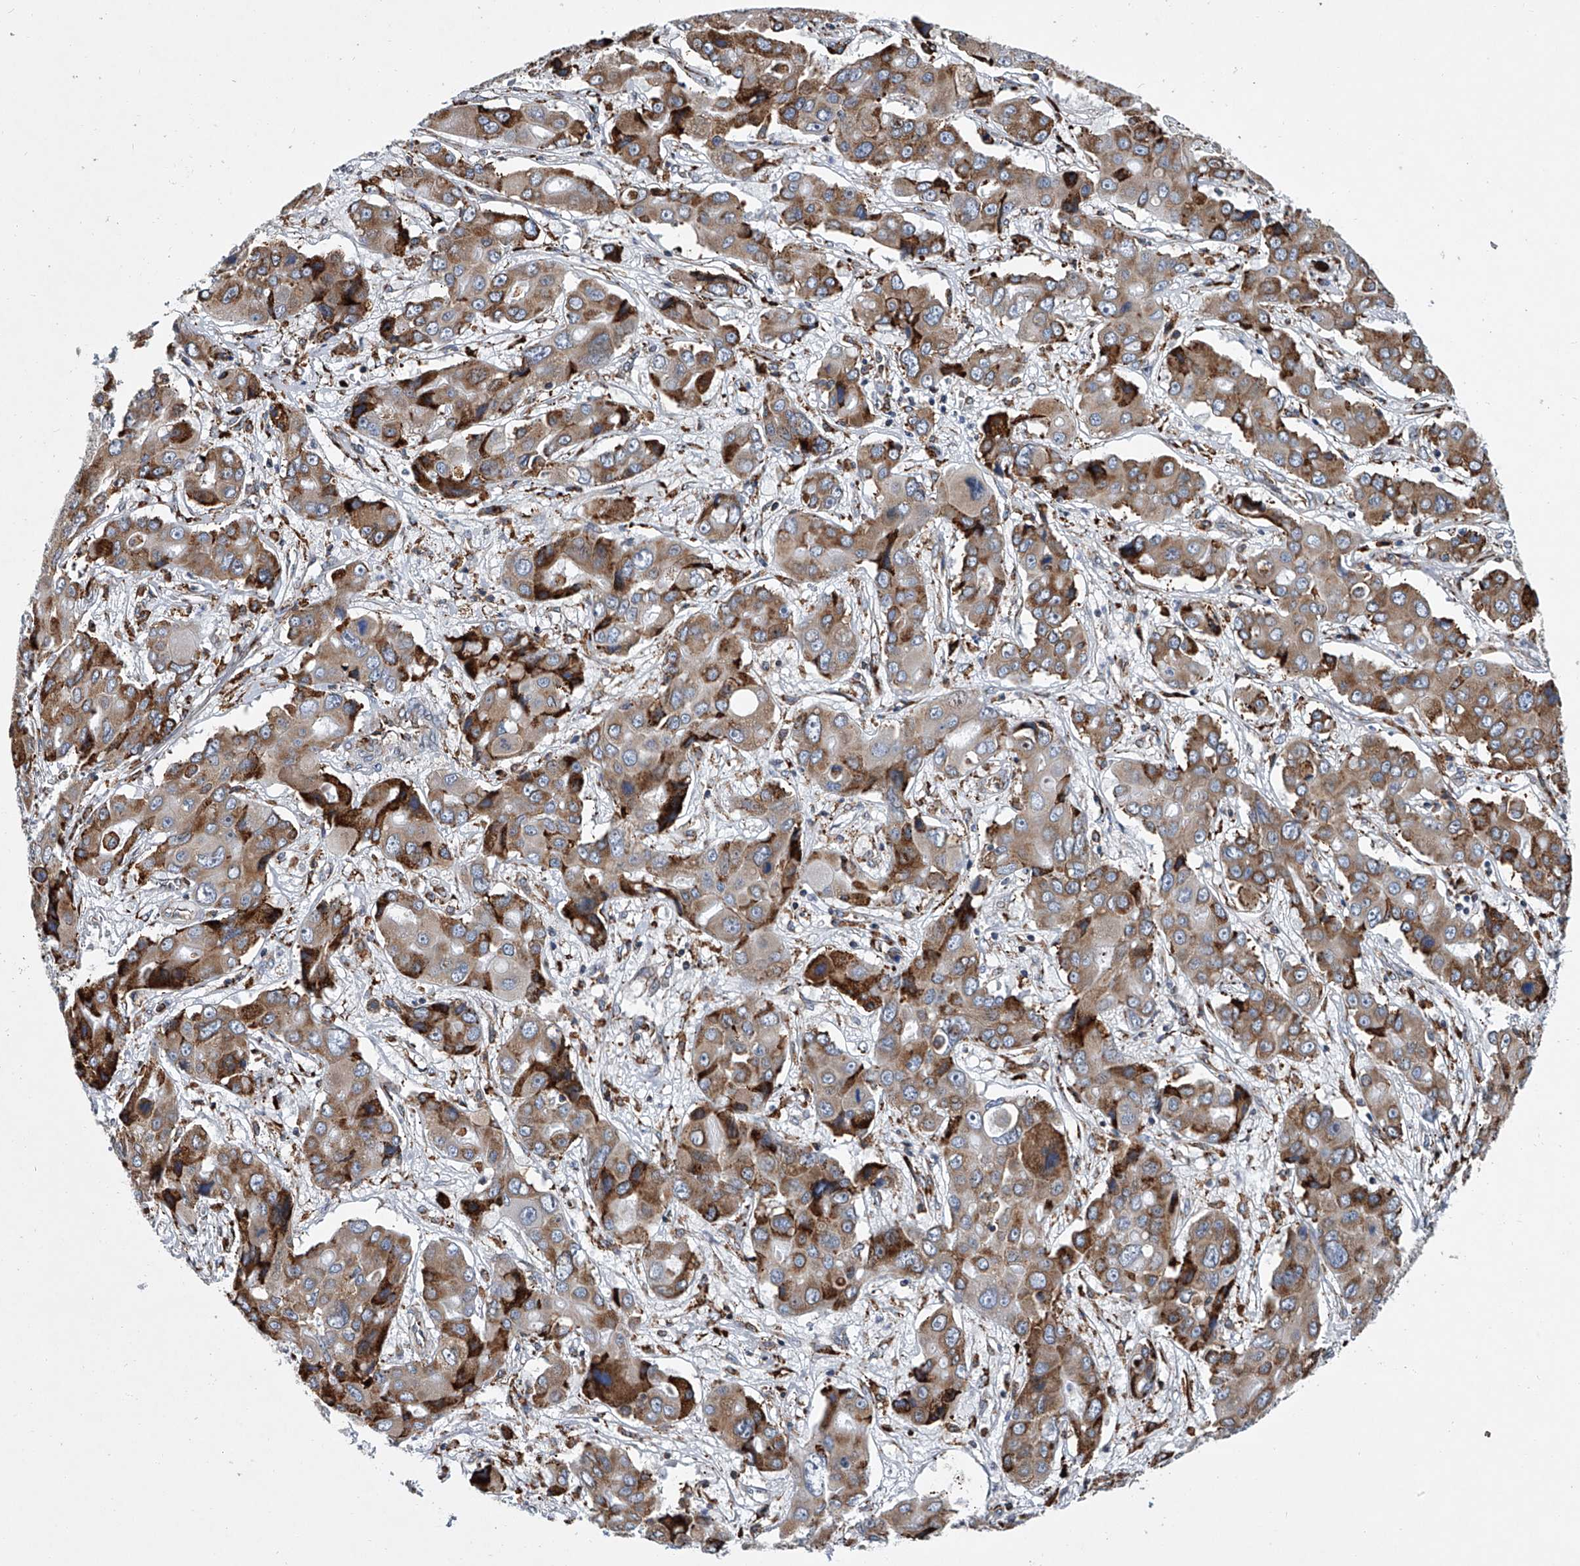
{"staining": {"intensity": "strong", "quantity": "<25%", "location": "cytoplasmic/membranous"}, "tissue": "liver cancer", "cell_type": "Tumor cells", "image_type": "cancer", "snomed": [{"axis": "morphology", "description": "Cholangiocarcinoma"}, {"axis": "topography", "description": "Liver"}], "caption": "Tumor cells demonstrate medium levels of strong cytoplasmic/membranous positivity in approximately <25% of cells in liver cancer (cholangiocarcinoma).", "gene": "TMEM63C", "patient": {"sex": "male", "age": 67}}